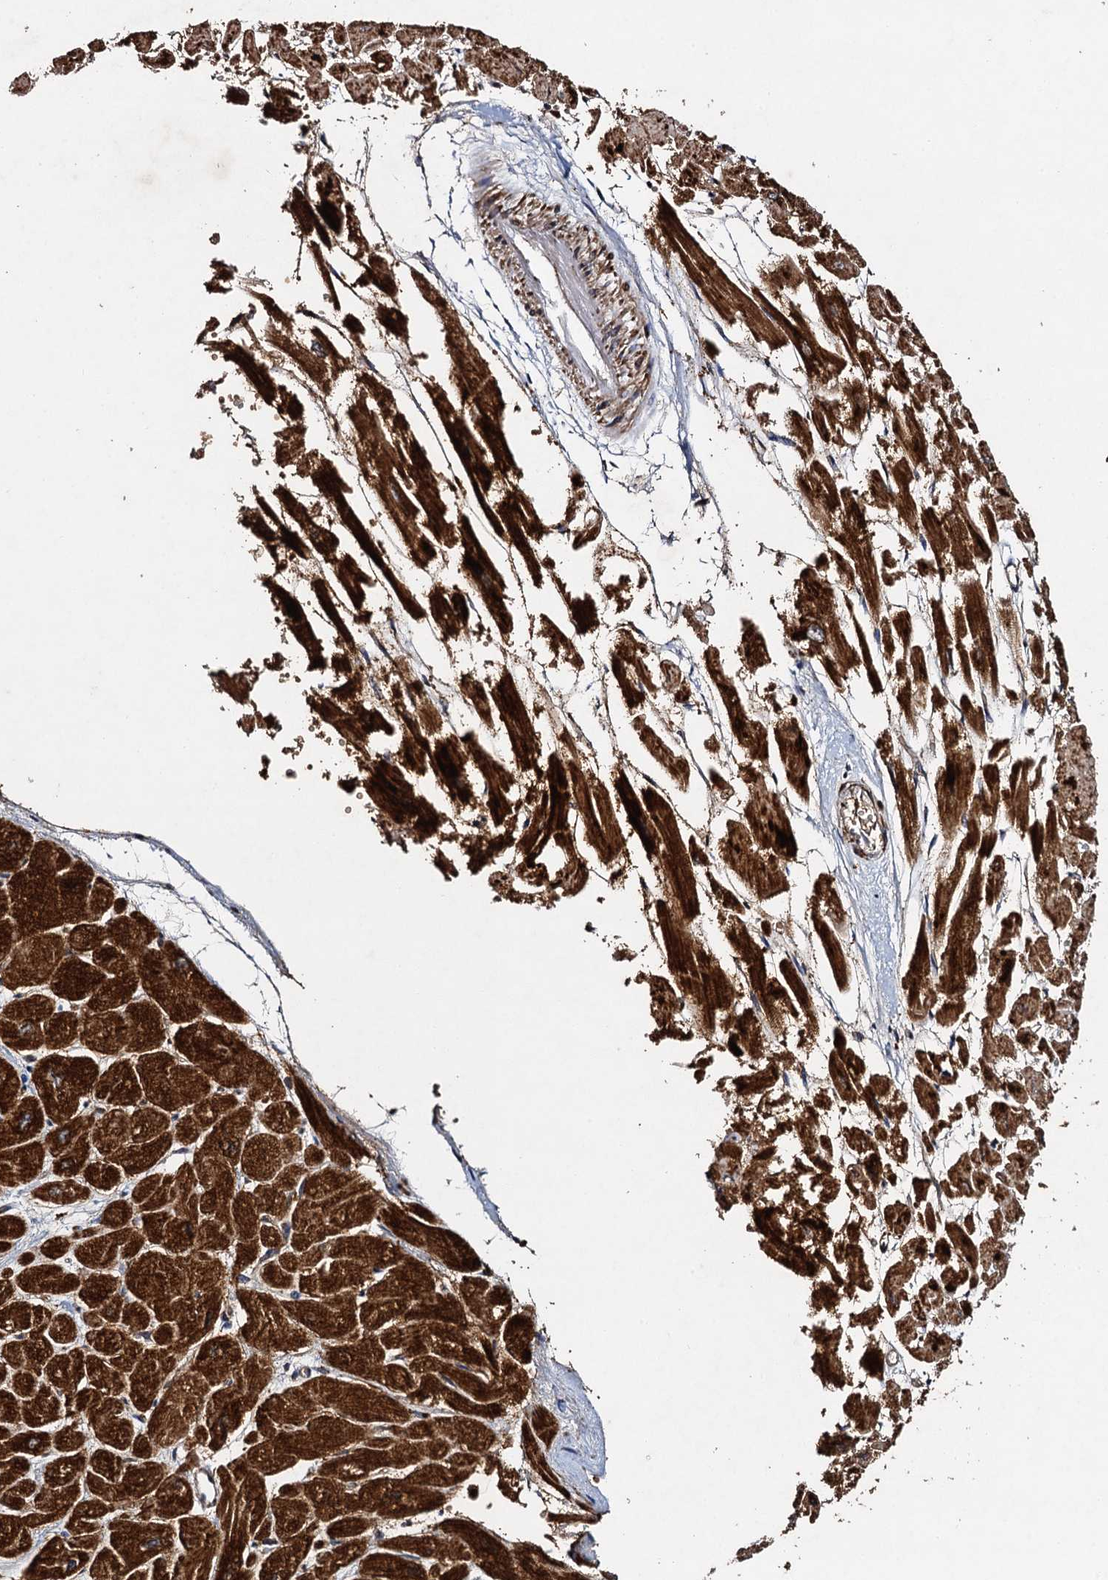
{"staining": {"intensity": "strong", "quantity": ">75%", "location": "cytoplasmic/membranous"}, "tissue": "heart muscle", "cell_type": "Cardiomyocytes", "image_type": "normal", "snomed": [{"axis": "morphology", "description": "Normal tissue, NOS"}, {"axis": "topography", "description": "Heart"}], "caption": "Immunohistochemistry image of normal heart muscle: human heart muscle stained using IHC exhibits high levels of strong protein expression localized specifically in the cytoplasmic/membranous of cardiomyocytes, appearing as a cytoplasmic/membranous brown color.", "gene": "NDUFA13", "patient": {"sex": "male", "age": 54}}